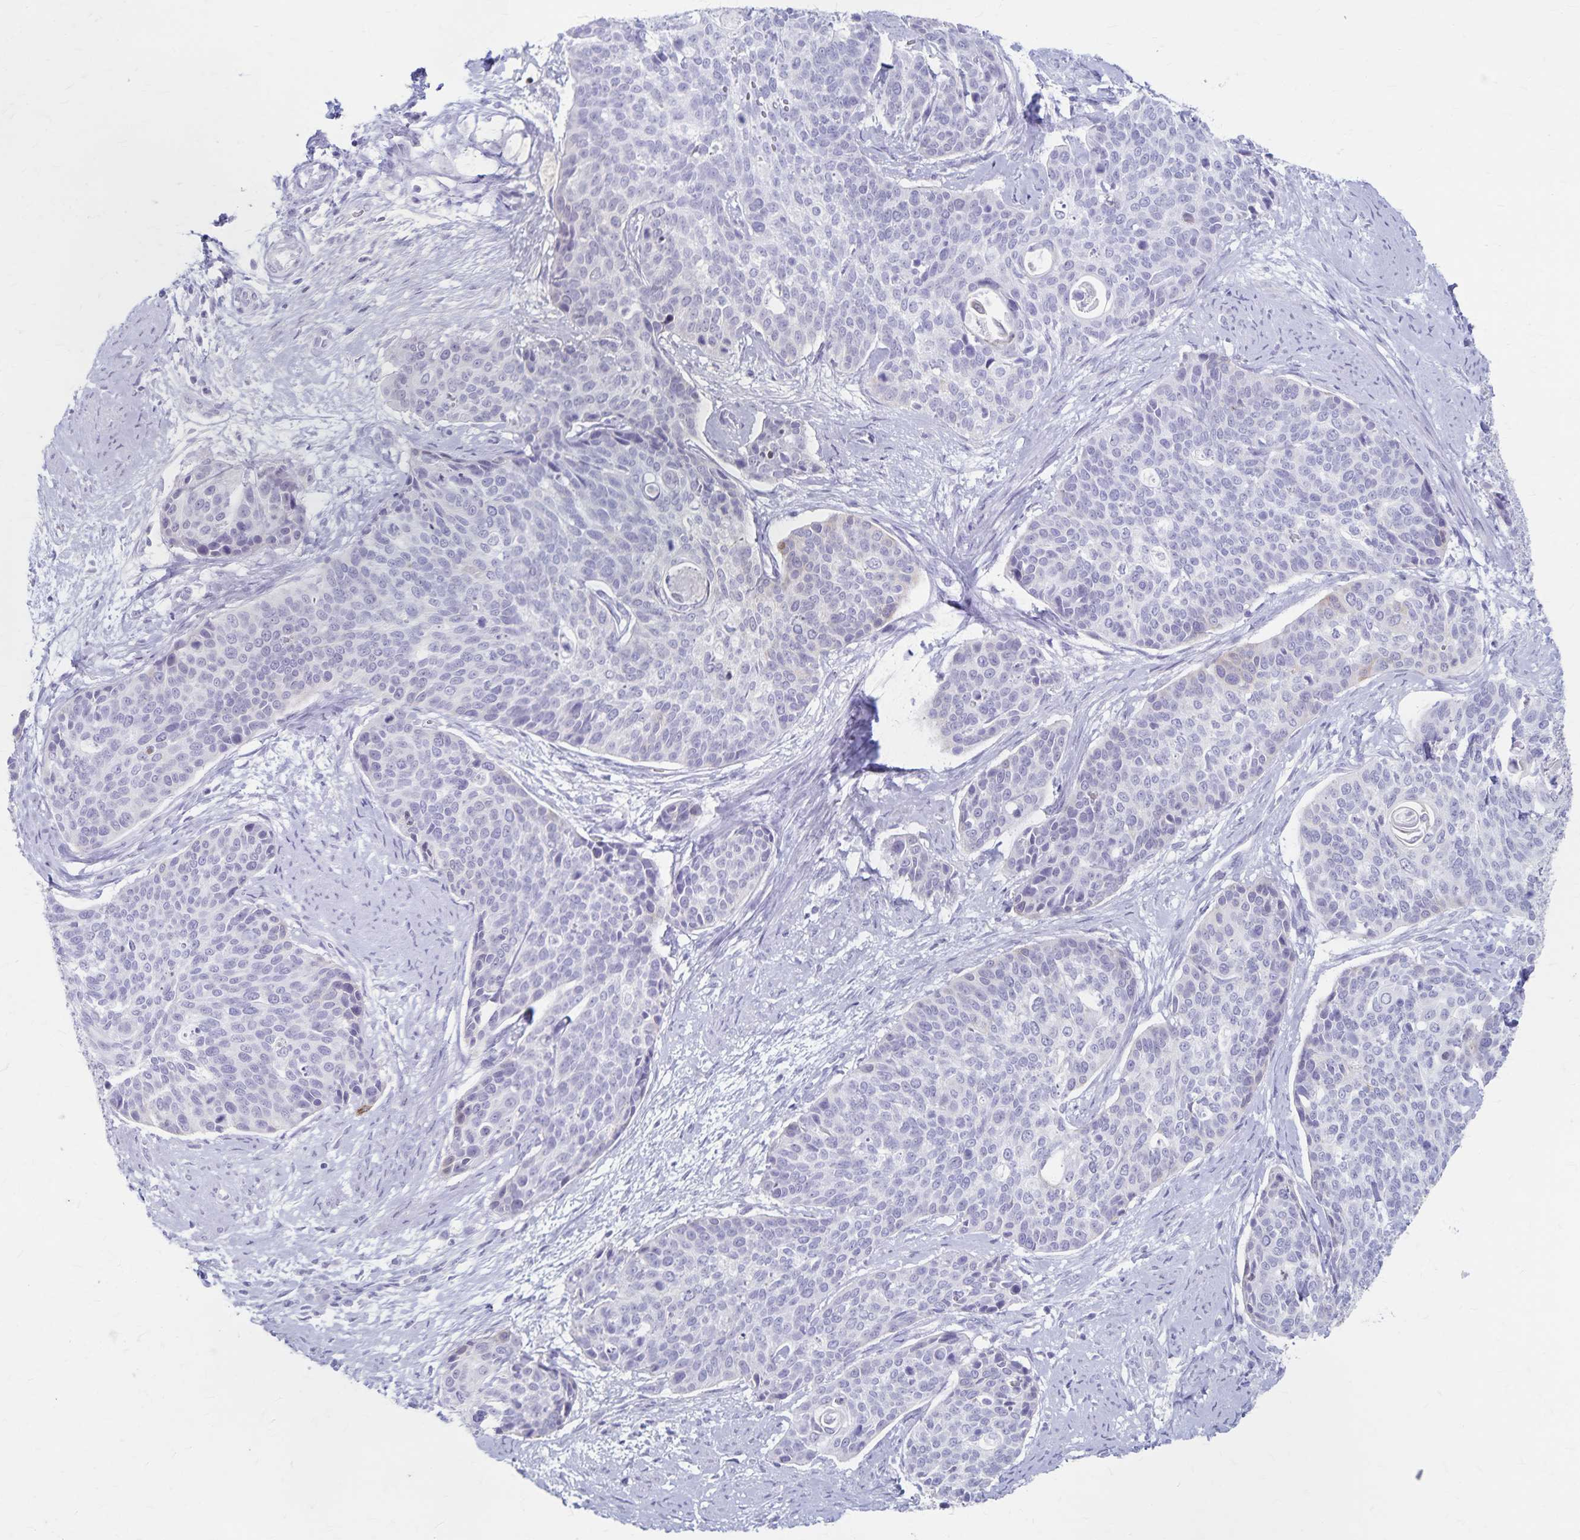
{"staining": {"intensity": "negative", "quantity": "none", "location": "none"}, "tissue": "cervical cancer", "cell_type": "Tumor cells", "image_type": "cancer", "snomed": [{"axis": "morphology", "description": "Squamous cell carcinoma, NOS"}, {"axis": "topography", "description": "Cervix"}], "caption": "Immunohistochemistry image of neoplastic tissue: squamous cell carcinoma (cervical) stained with DAB reveals no significant protein staining in tumor cells.", "gene": "GPBAR1", "patient": {"sex": "female", "age": 69}}